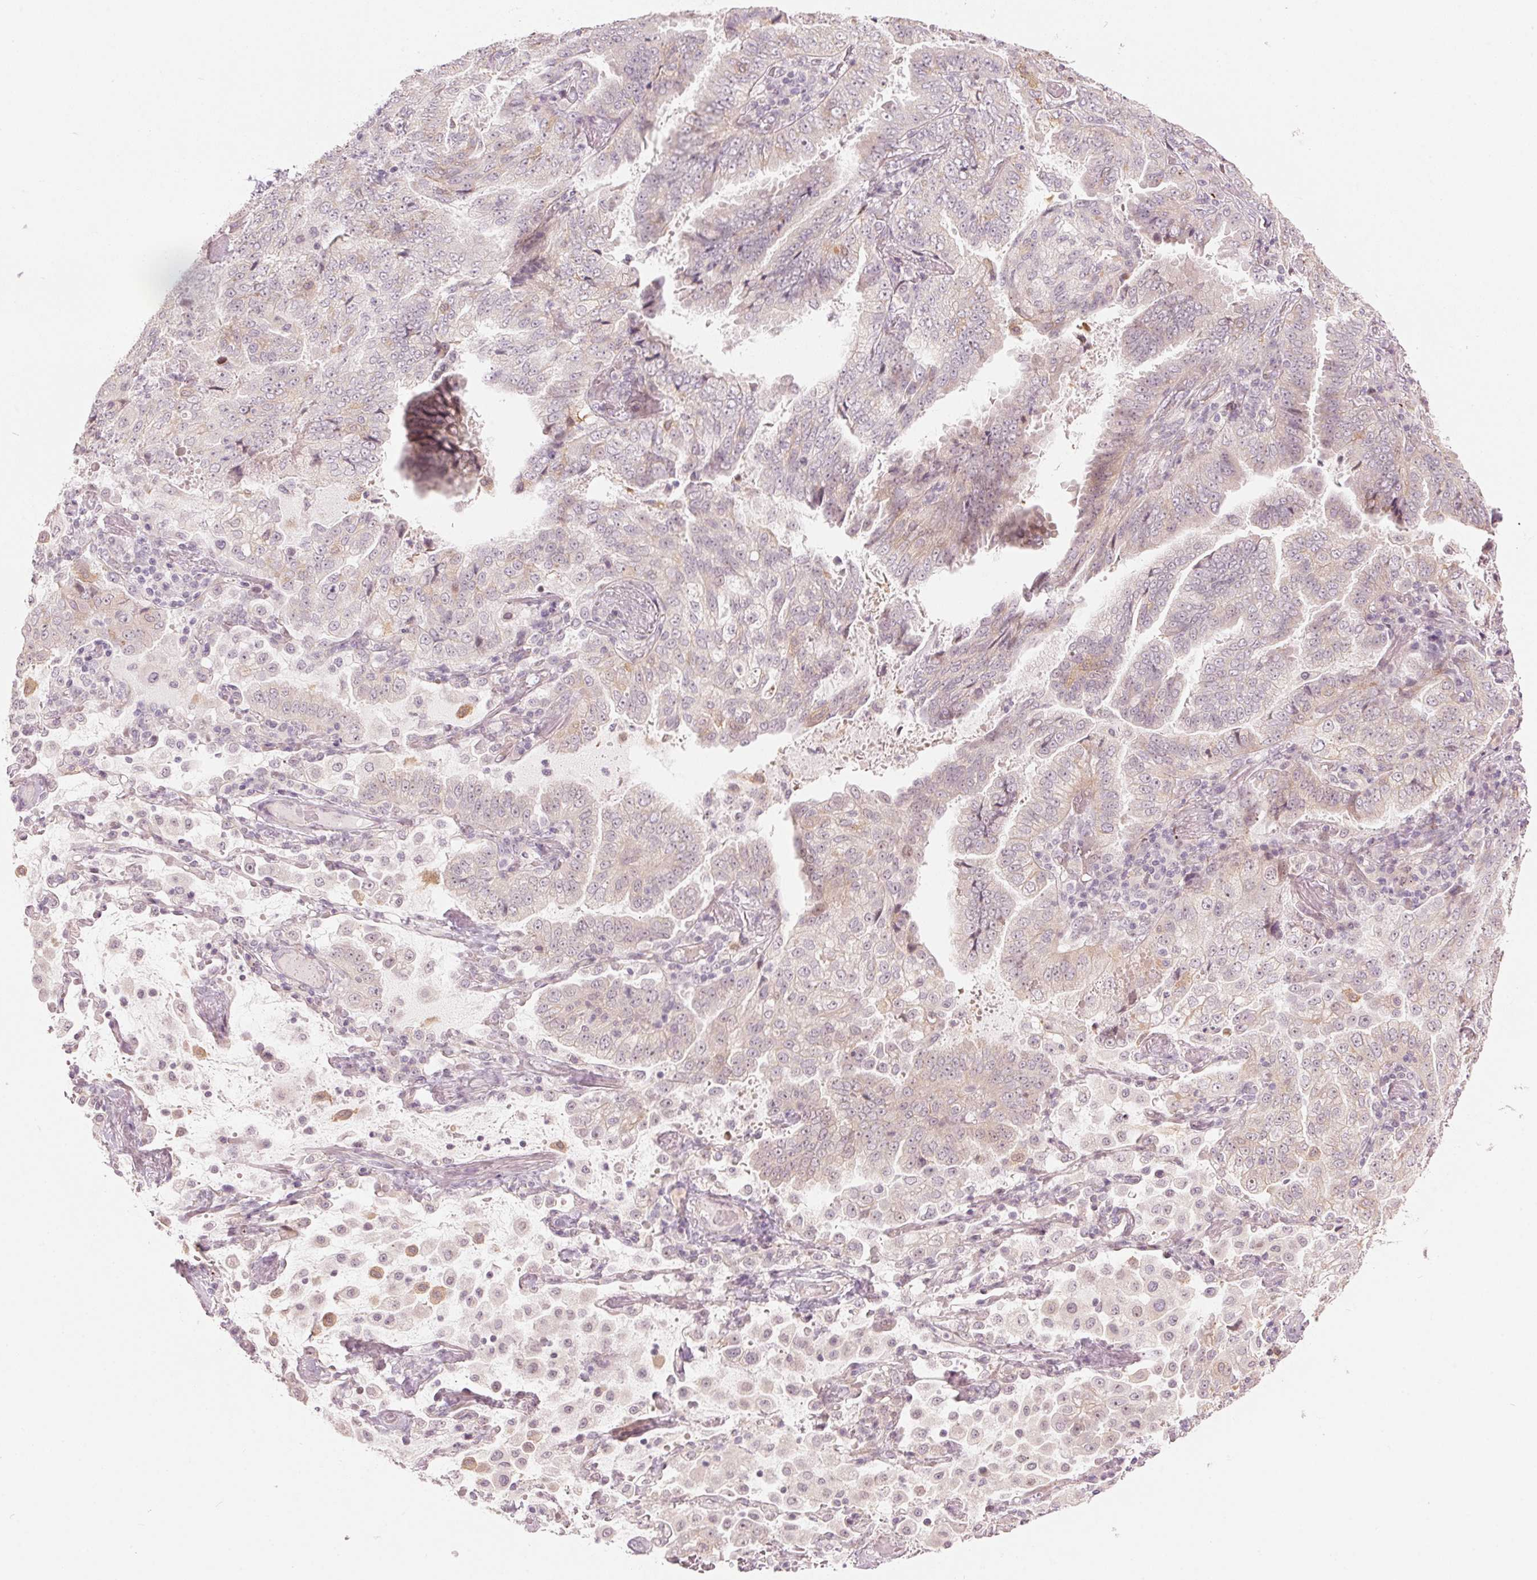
{"staining": {"intensity": "weak", "quantity": "<25%", "location": "cytoplasmic/membranous"}, "tissue": "lung cancer", "cell_type": "Tumor cells", "image_type": "cancer", "snomed": [{"axis": "morphology", "description": "Aneuploidy"}, {"axis": "morphology", "description": "Adenocarcinoma, NOS"}, {"axis": "morphology", "description": "Adenocarcinoma, metastatic, NOS"}, {"axis": "topography", "description": "Lymph node"}, {"axis": "topography", "description": "Lung"}], "caption": "Immunohistochemistry of human lung cancer exhibits no positivity in tumor cells.", "gene": "TMED6", "patient": {"sex": "female", "age": 48}}